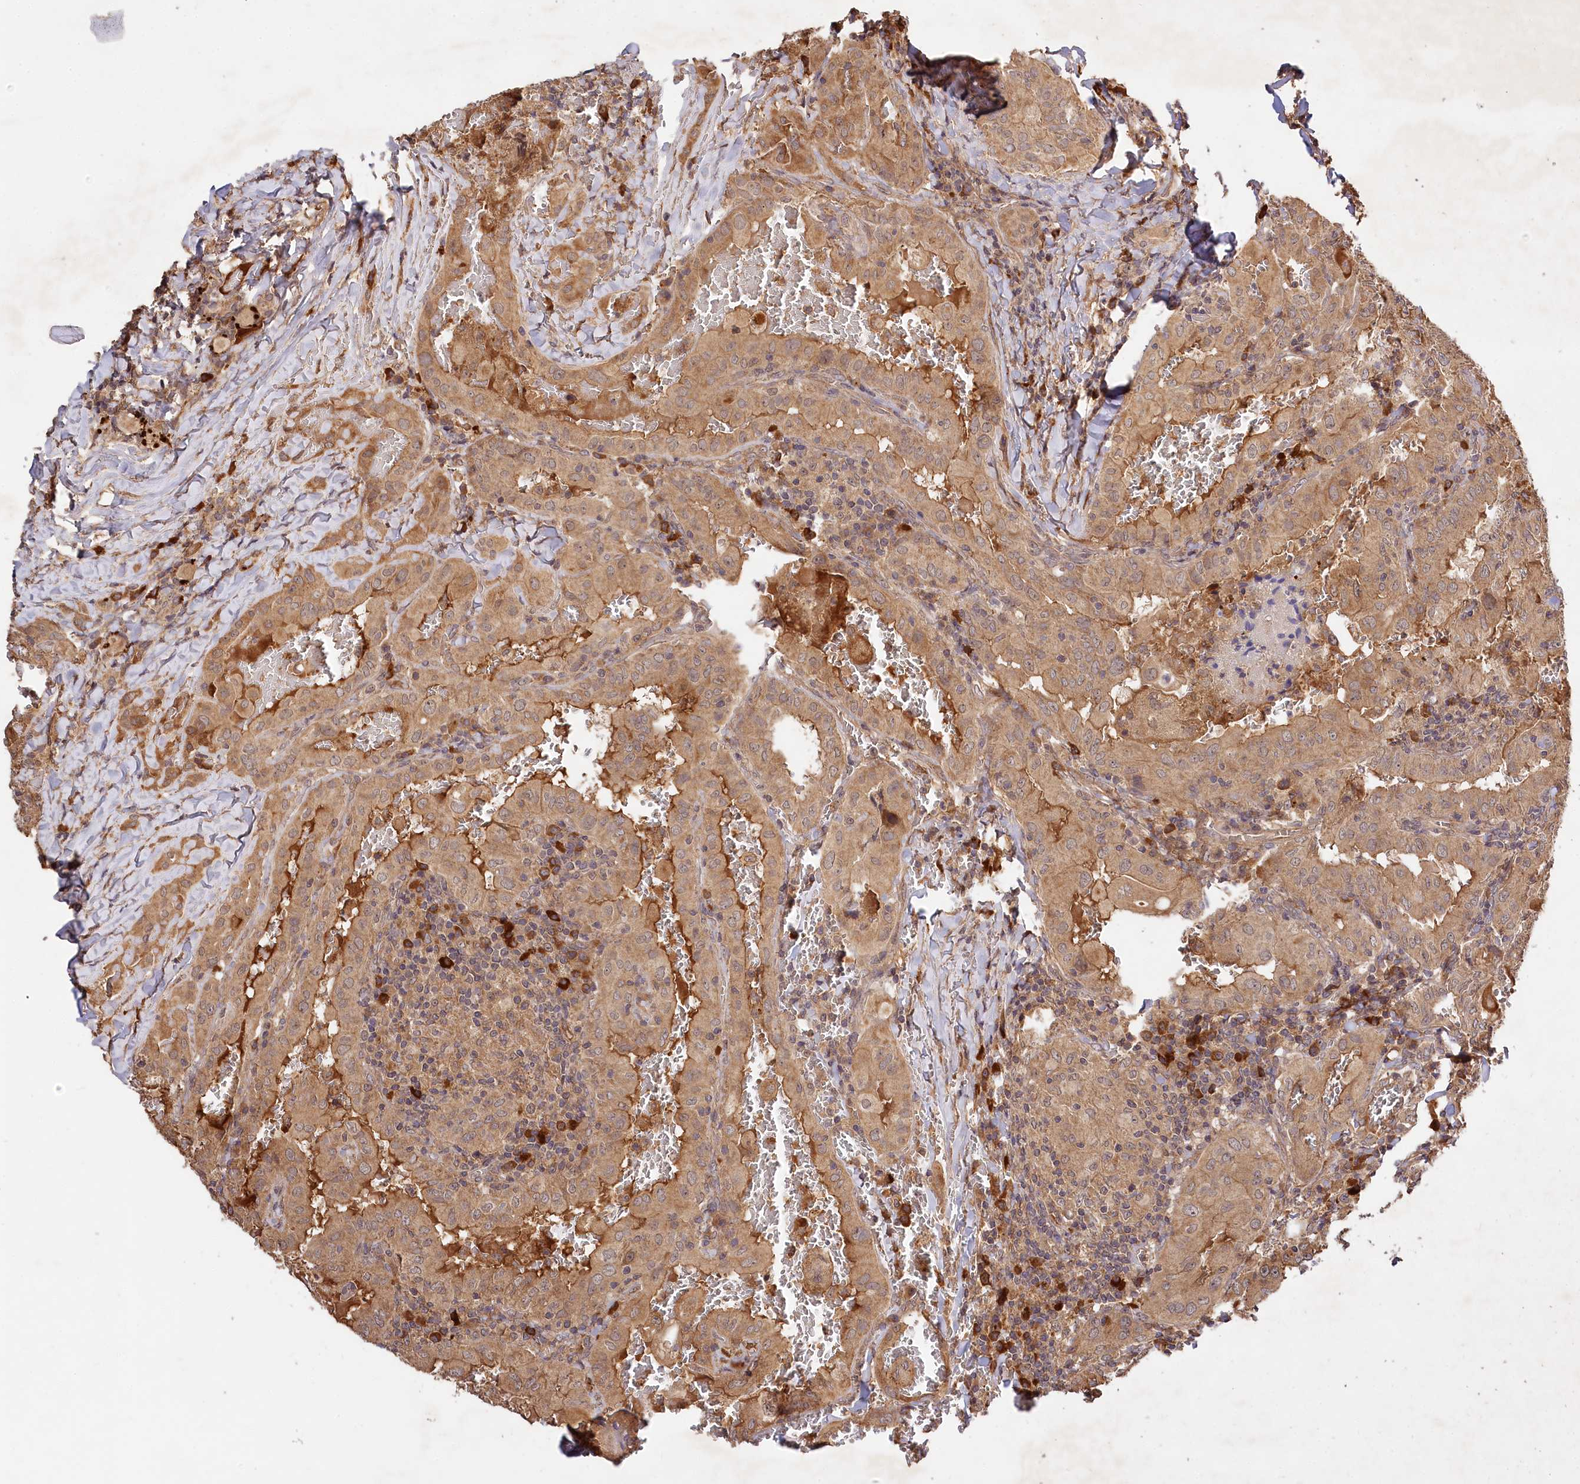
{"staining": {"intensity": "weak", "quantity": ">75%", "location": "cytoplasmic/membranous"}, "tissue": "thyroid cancer", "cell_type": "Tumor cells", "image_type": "cancer", "snomed": [{"axis": "morphology", "description": "Papillary adenocarcinoma, NOS"}, {"axis": "topography", "description": "Thyroid gland"}], "caption": "A brown stain highlights weak cytoplasmic/membranous staining of a protein in human thyroid cancer (papillary adenocarcinoma) tumor cells.", "gene": "MCF2L2", "patient": {"sex": "female", "age": 72}}